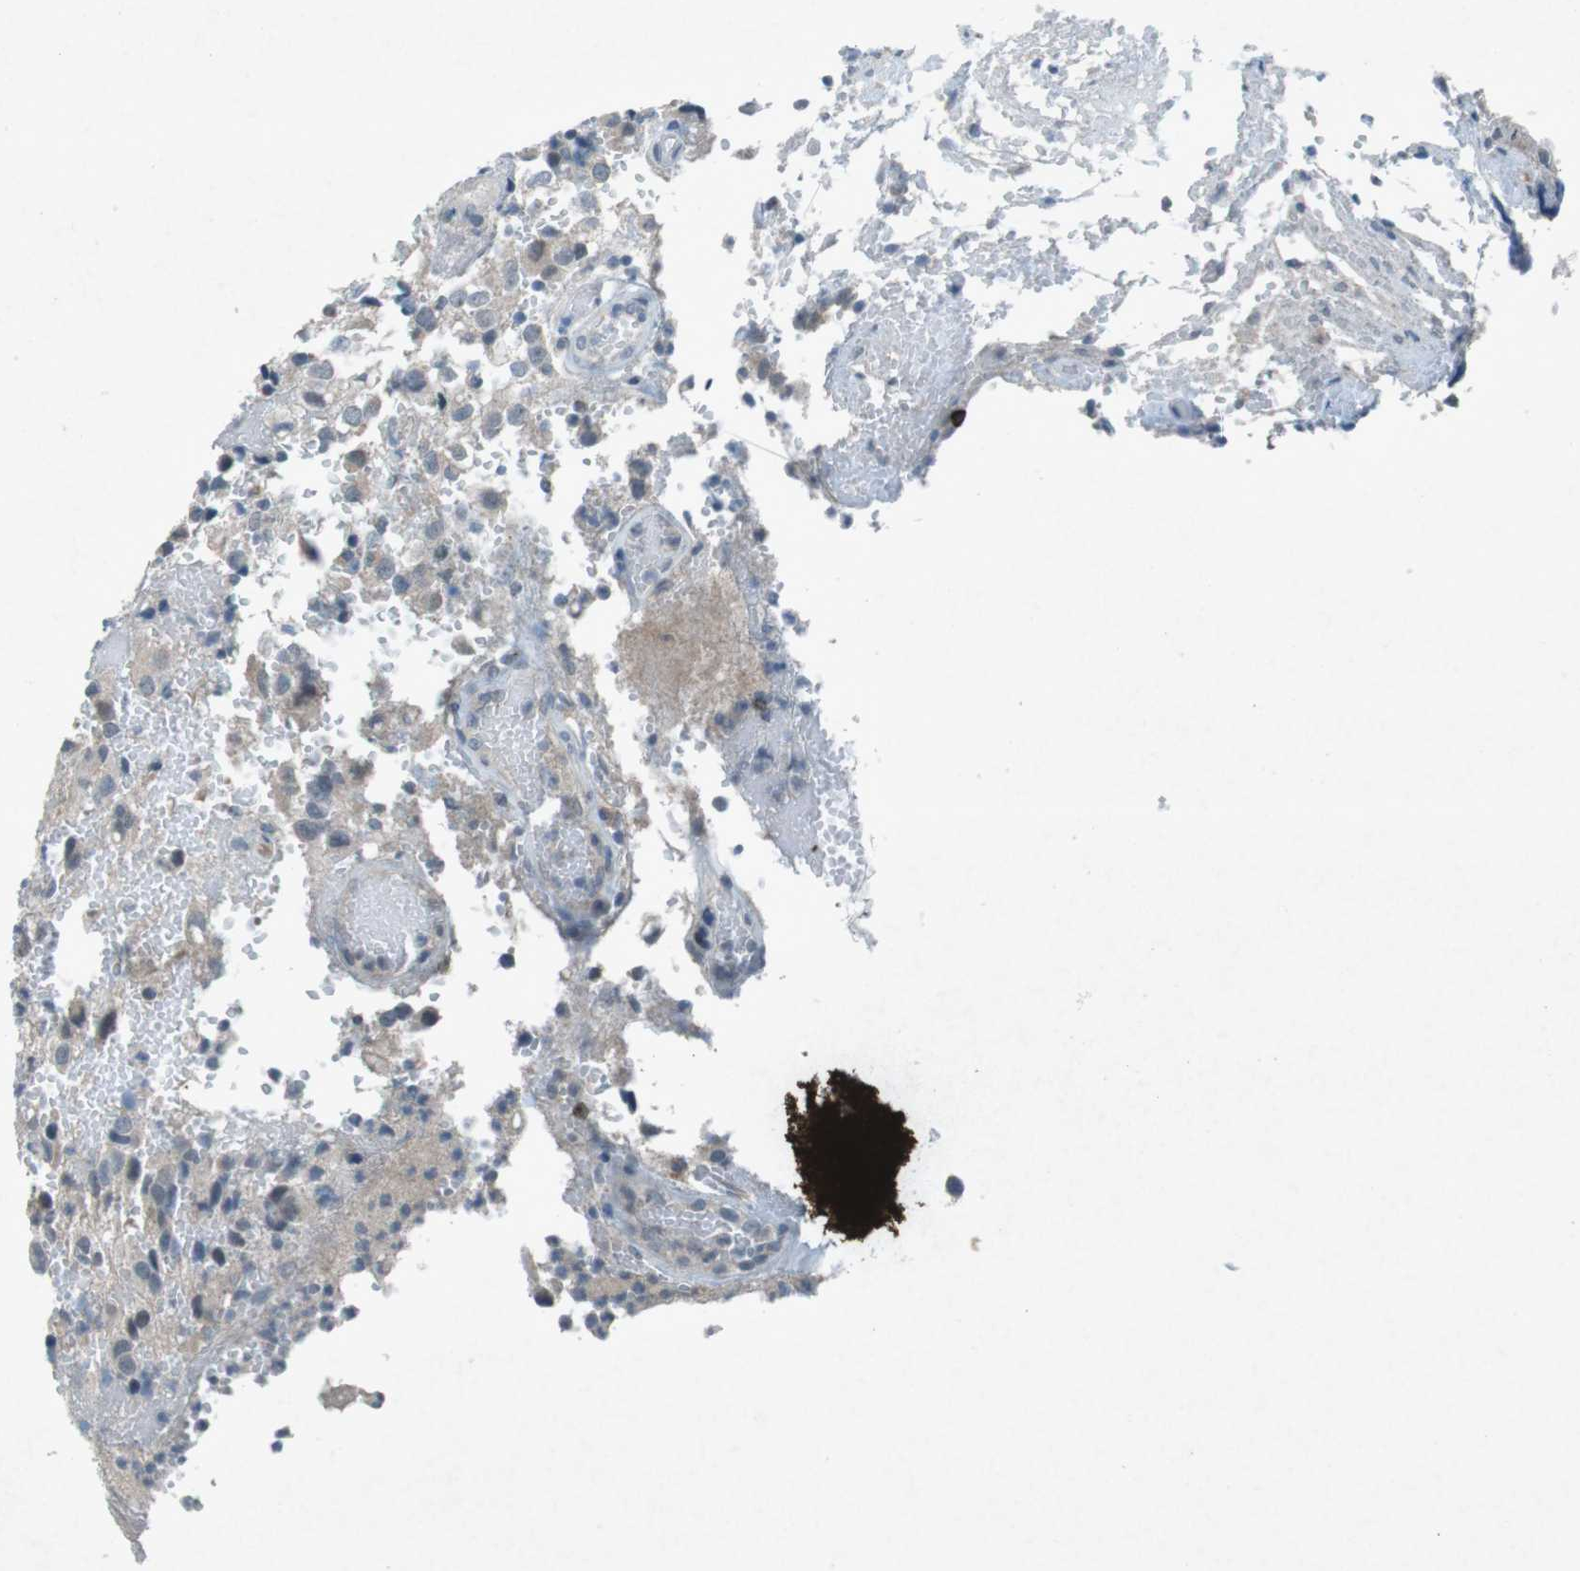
{"staining": {"intensity": "negative", "quantity": "none", "location": "none"}, "tissue": "glioma", "cell_type": "Tumor cells", "image_type": "cancer", "snomed": [{"axis": "morphology", "description": "Glioma, malignant, High grade"}, {"axis": "topography", "description": "Brain"}], "caption": "Immunohistochemistry (IHC) of malignant high-grade glioma shows no expression in tumor cells.", "gene": "FCRLA", "patient": {"sex": "male", "age": 32}}